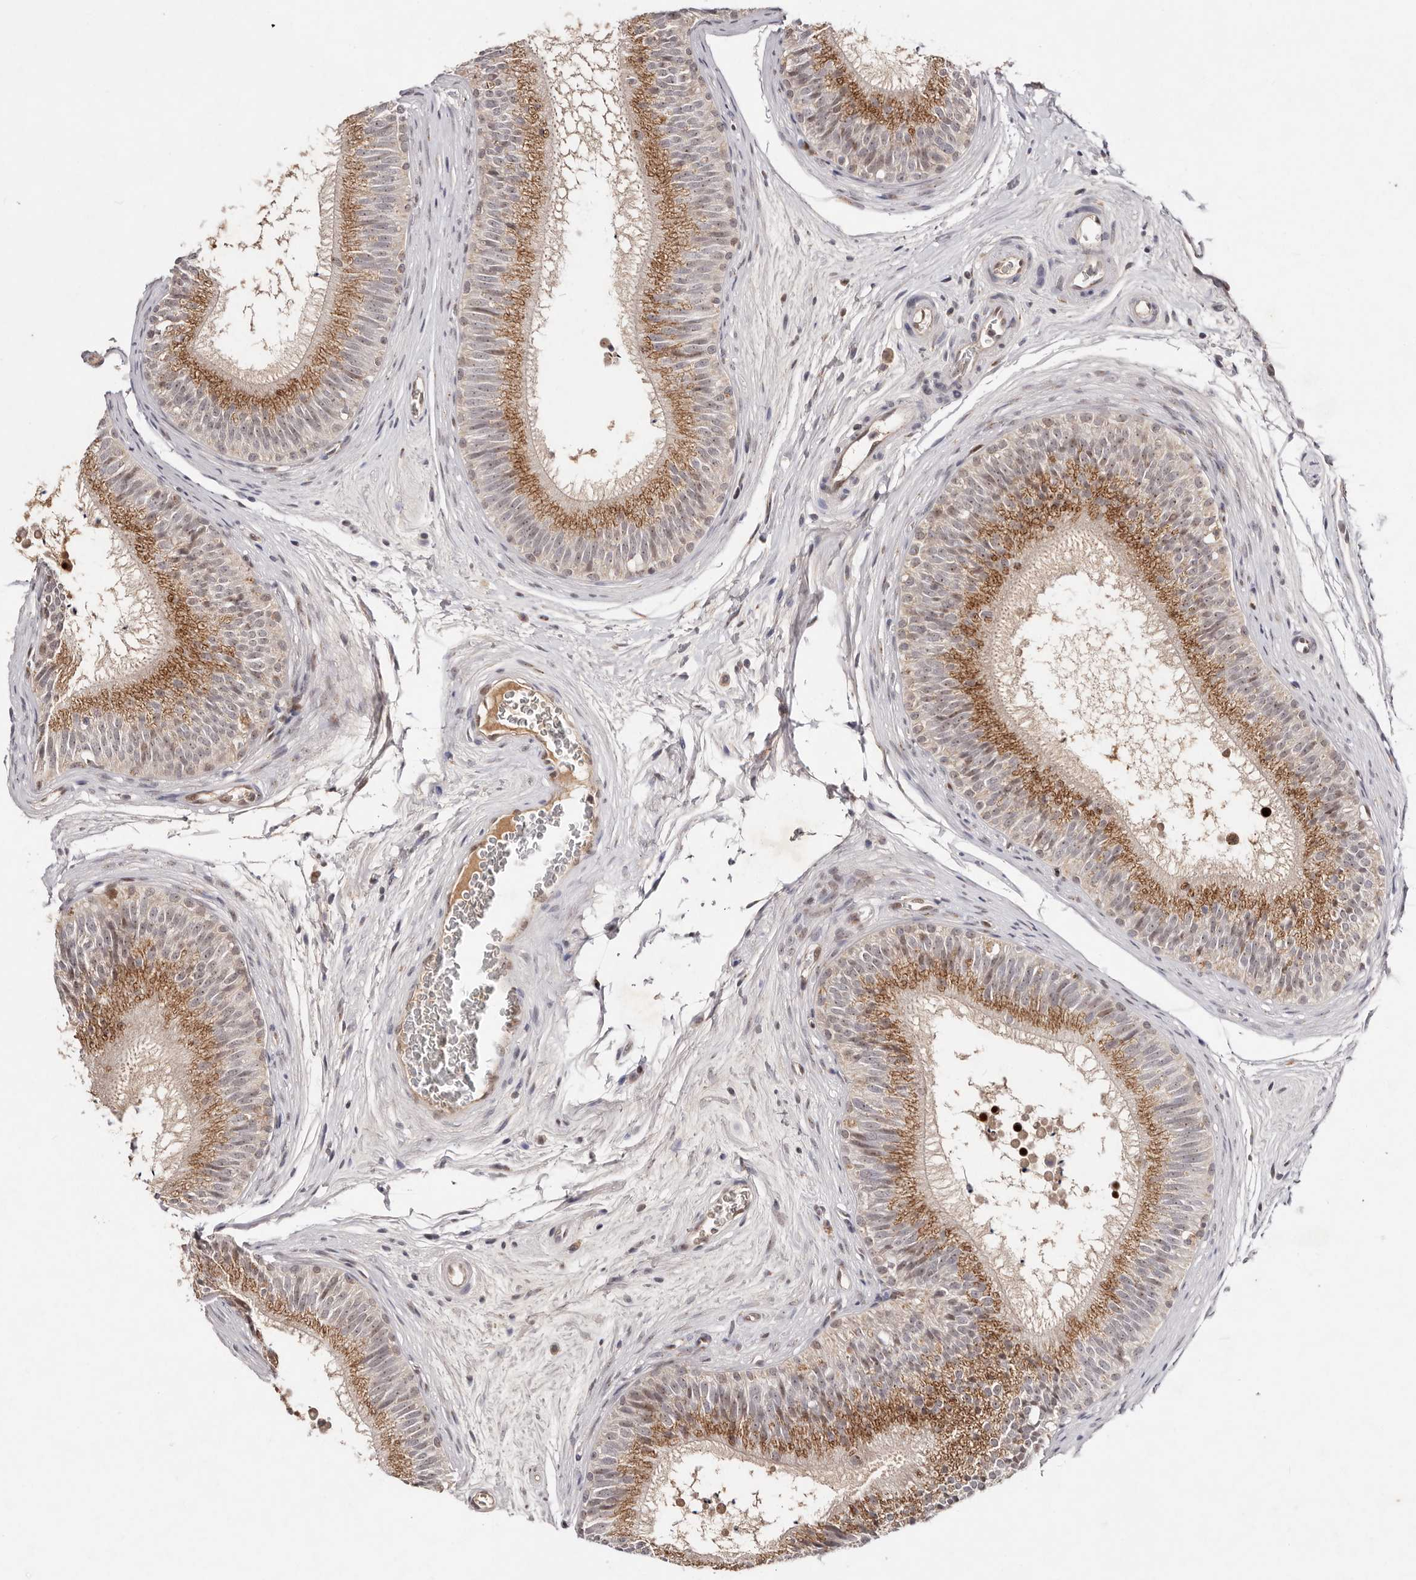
{"staining": {"intensity": "moderate", "quantity": "25%-75%", "location": "cytoplasmic/membranous"}, "tissue": "epididymis", "cell_type": "Glandular cells", "image_type": "normal", "snomed": [{"axis": "morphology", "description": "Normal tissue, NOS"}, {"axis": "topography", "description": "Epididymis"}], "caption": "Epididymis stained with immunohistochemistry (IHC) shows moderate cytoplasmic/membranous positivity in approximately 25%-75% of glandular cells.", "gene": "KLF7", "patient": {"sex": "male", "age": 29}}